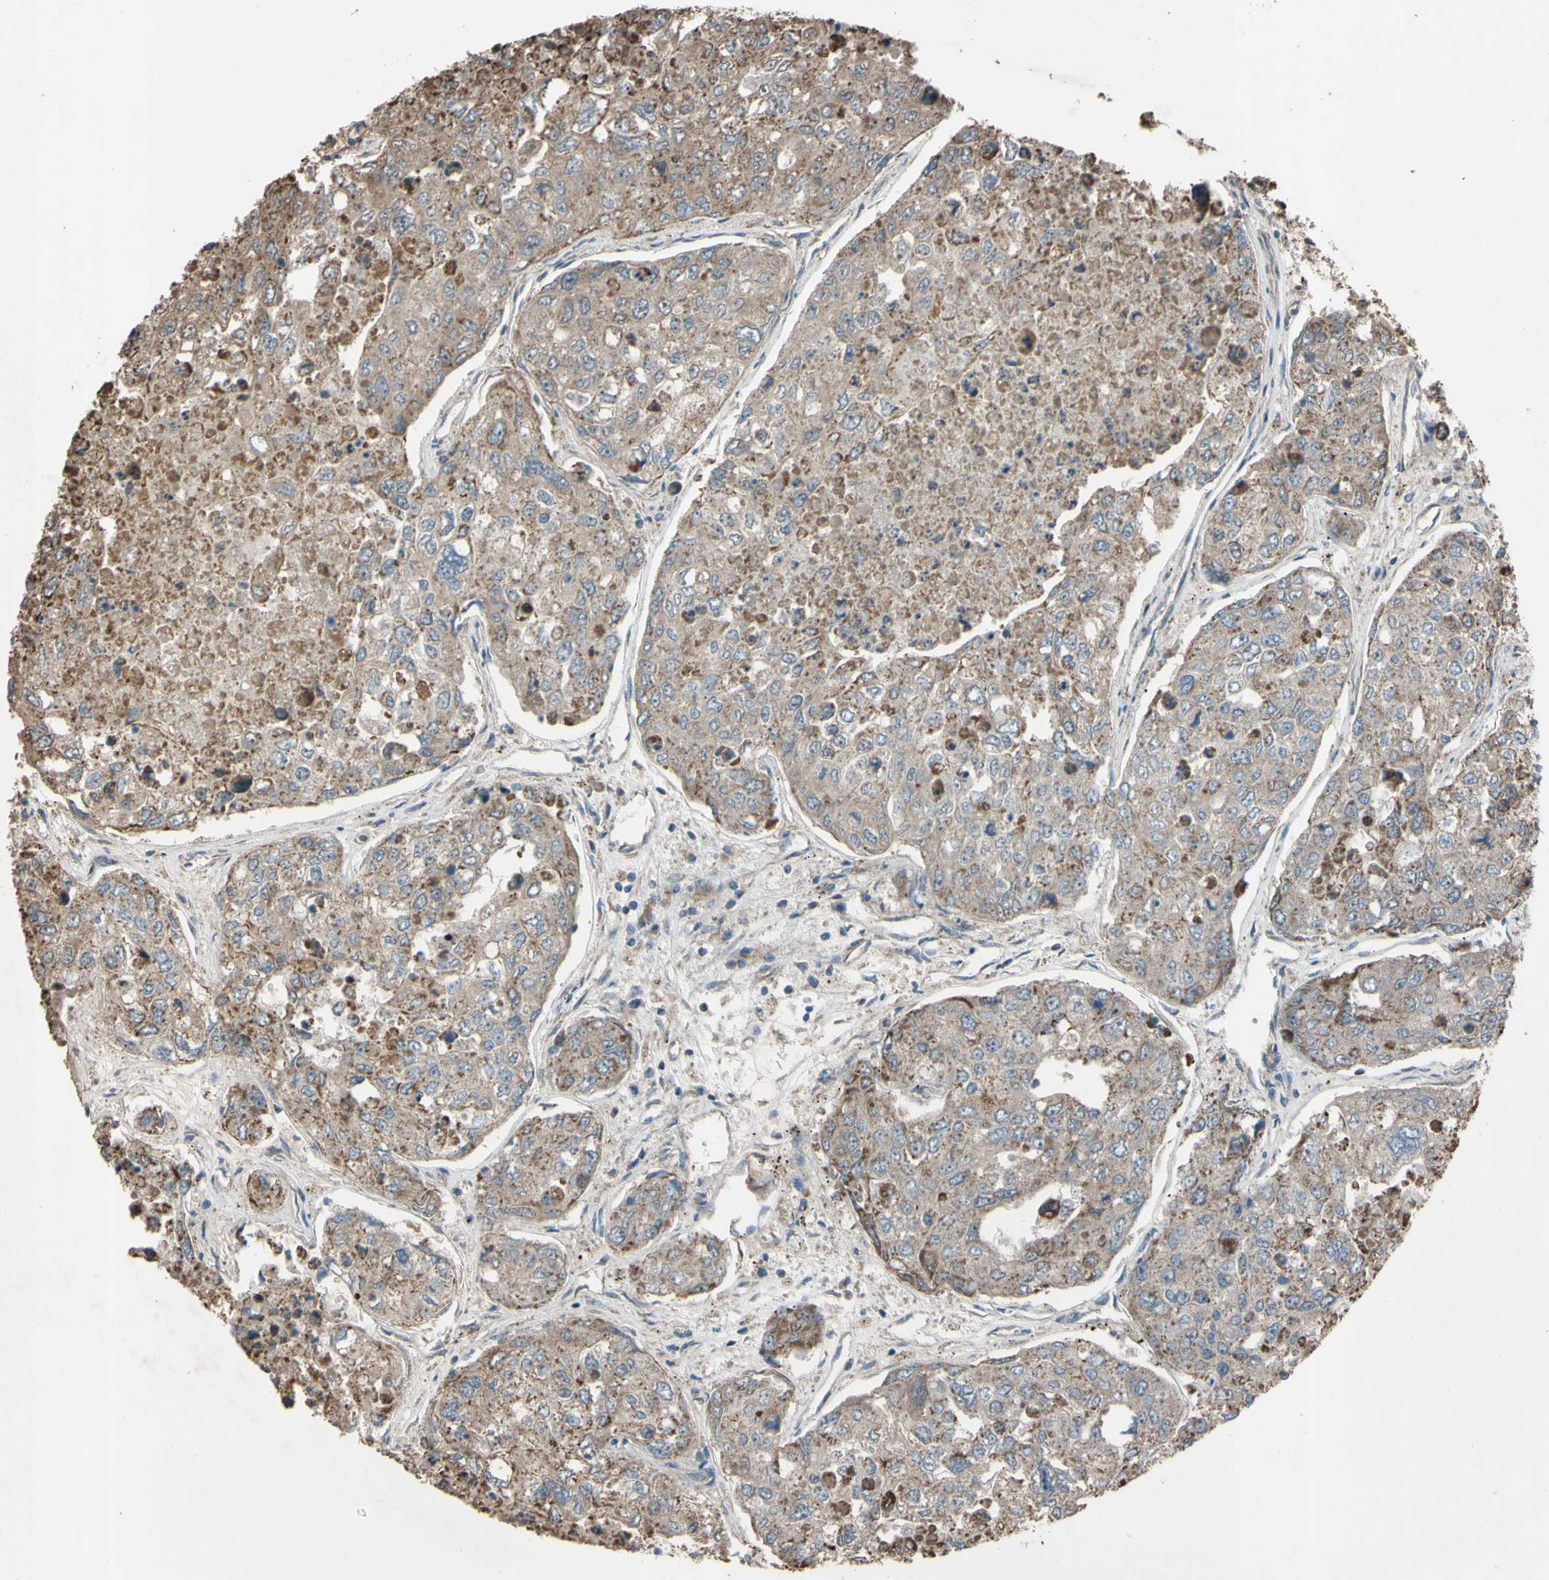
{"staining": {"intensity": "moderate", "quantity": ">75%", "location": "cytoplasmic/membranous"}, "tissue": "urothelial cancer", "cell_type": "Tumor cells", "image_type": "cancer", "snomed": [{"axis": "morphology", "description": "Urothelial carcinoma, High grade"}, {"axis": "topography", "description": "Lymph node"}, {"axis": "topography", "description": "Urinary bladder"}], "caption": "High-grade urothelial carcinoma stained with a protein marker shows moderate staining in tumor cells.", "gene": "ACOT8", "patient": {"sex": "male", "age": 51}}